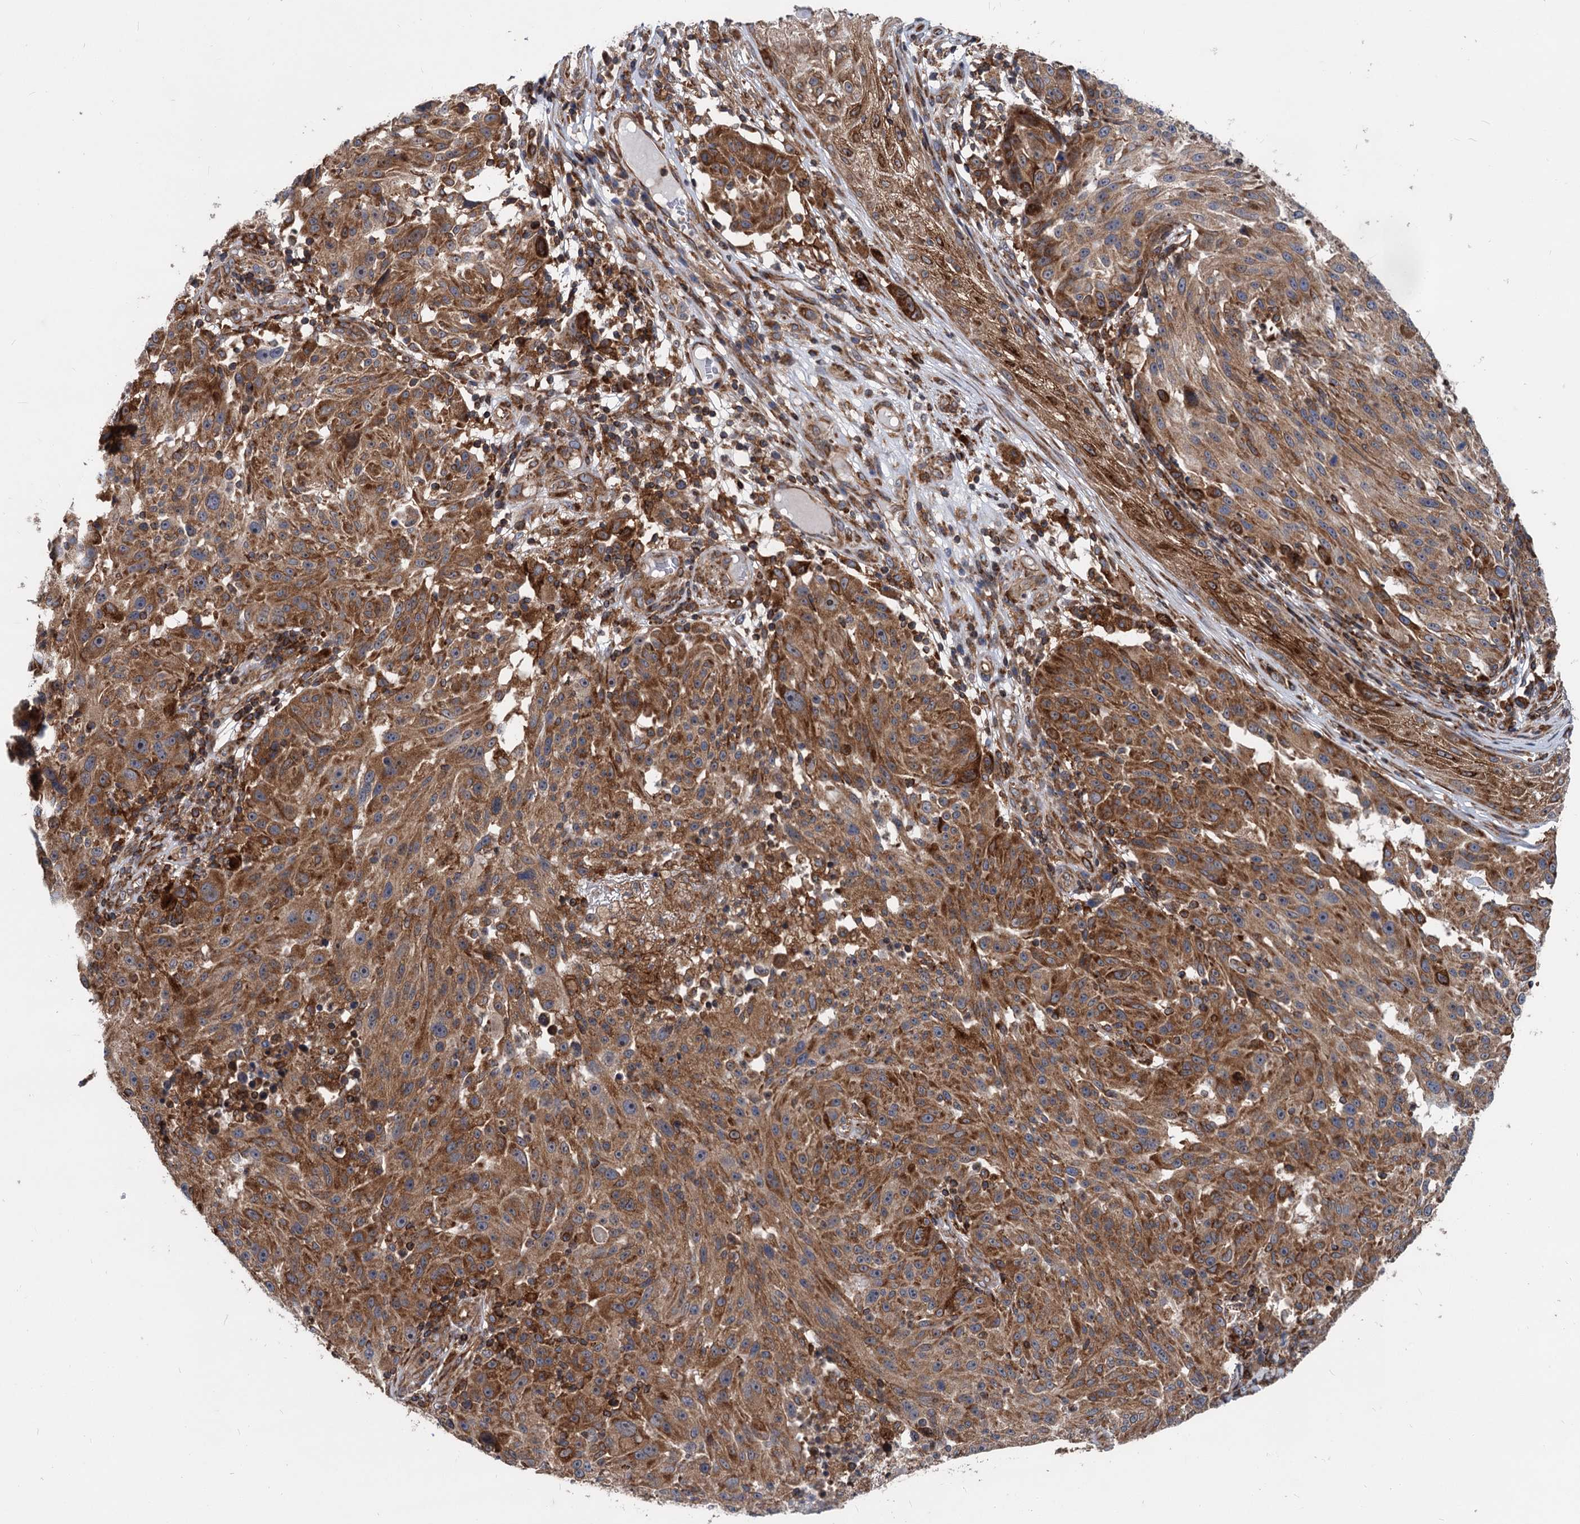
{"staining": {"intensity": "strong", "quantity": ">75%", "location": "cytoplasmic/membranous"}, "tissue": "melanoma", "cell_type": "Tumor cells", "image_type": "cancer", "snomed": [{"axis": "morphology", "description": "Malignant melanoma, NOS"}, {"axis": "topography", "description": "Skin"}], "caption": "Immunohistochemistry (IHC) photomicrograph of neoplastic tissue: human melanoma stained using immunohistochemistry reveals high levels of strong protein expression localized specifically in the cytoplasmic/membranous of tumor cells, appearing as a cytoplasmic/membranous brown color.", "gene": "STIM1", "patient": {"sex": "male", "age": 53}}